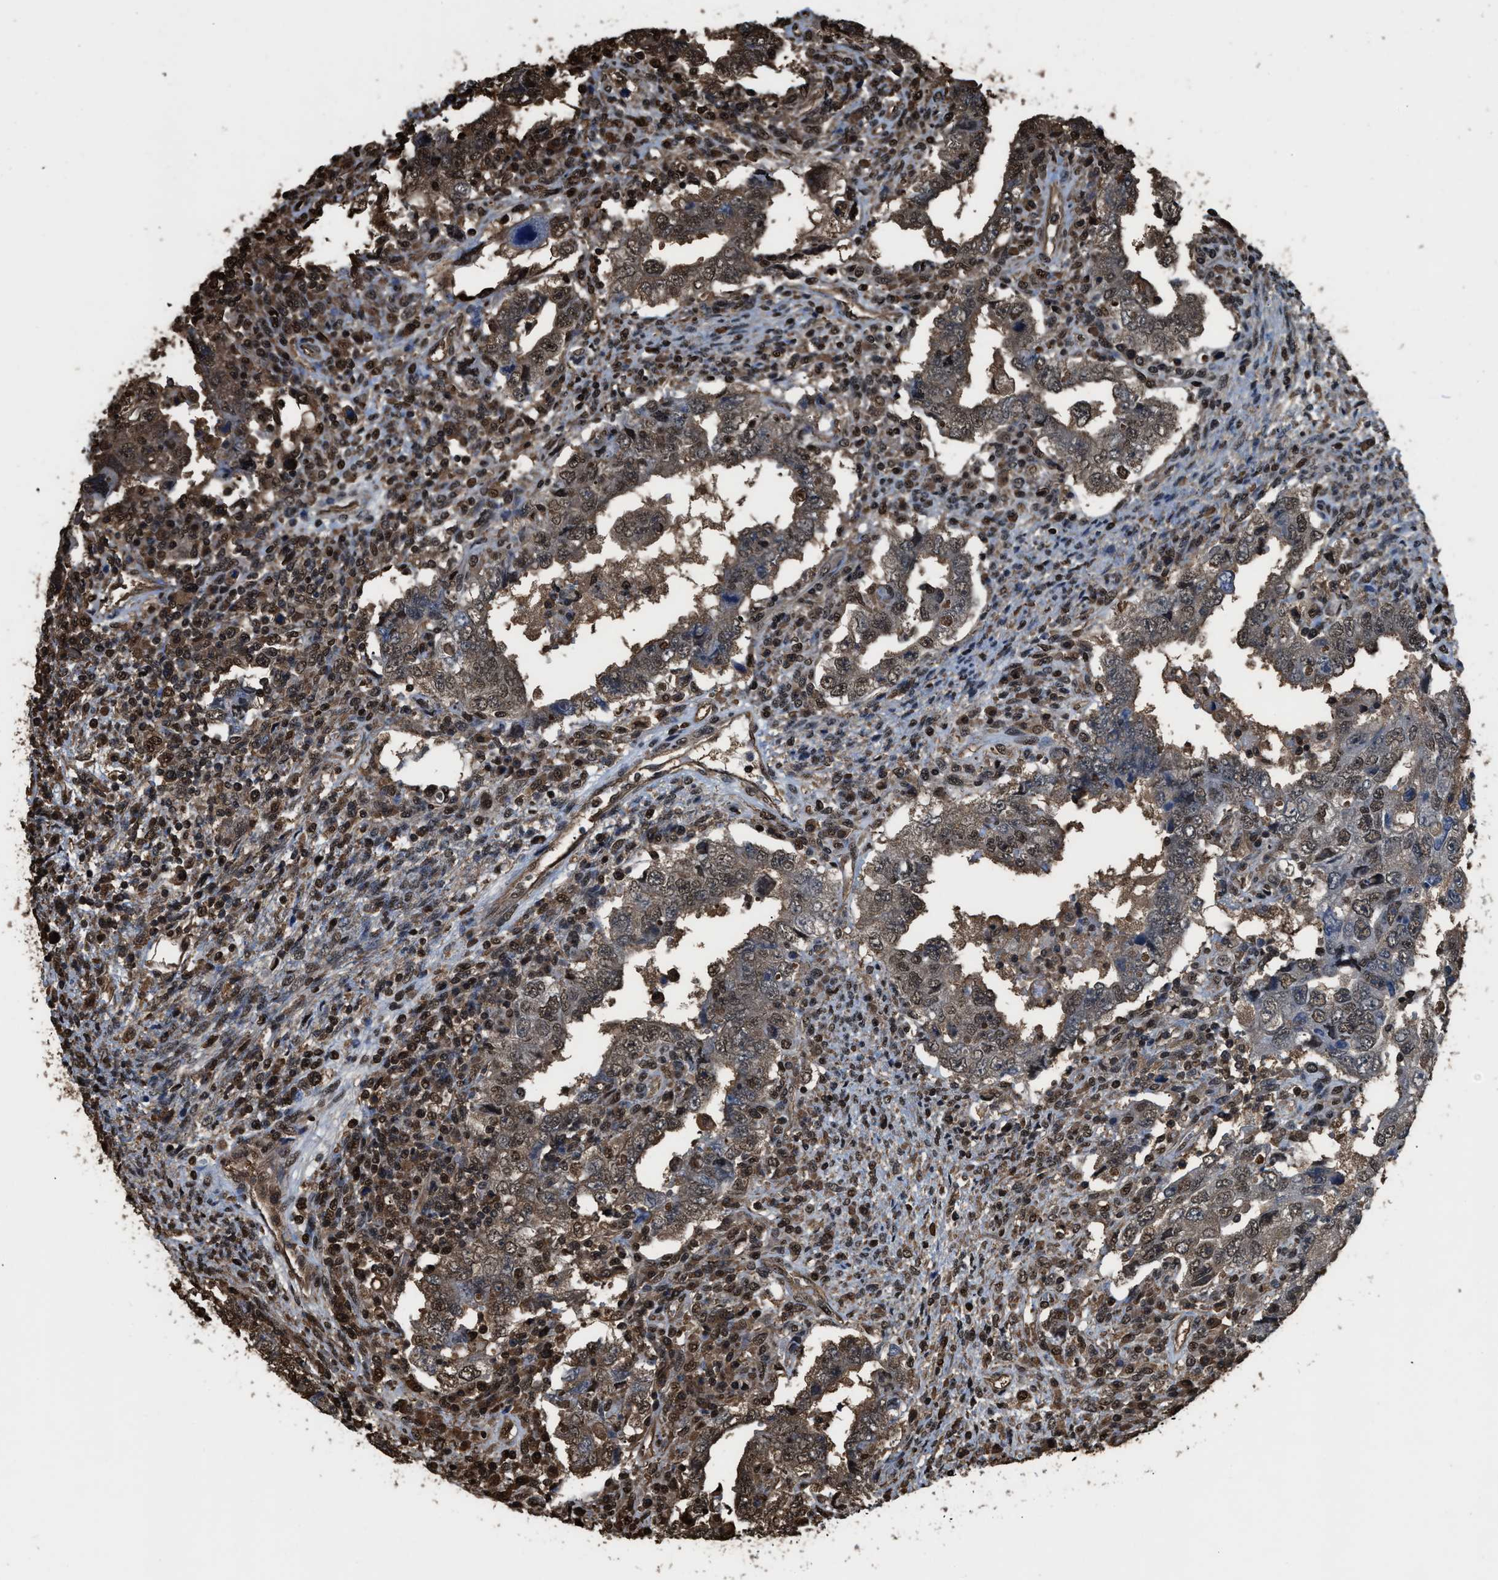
{"staining": {"intensity": "moderate", "quantity": ">75%", "location": "cytoplasmic/membranous,nuclear"}, "tissue": "testis cancer", "cell_type": "Tumor cells", "image_type": "cancer", "snomed": [{"axis": "morphology", "description": "Carcinoma, Embryonal, NOS"}, {"axis": "topography", "description": "Testis"}], "caption": "Tumor cells show moderate cytoplasmic/membranous and nuclear staining in approximately >75% of cells in testis cancer (embryonal carcinoma).", "gene": "FNTA", "patient": {"sex": "male", "age": 26}}